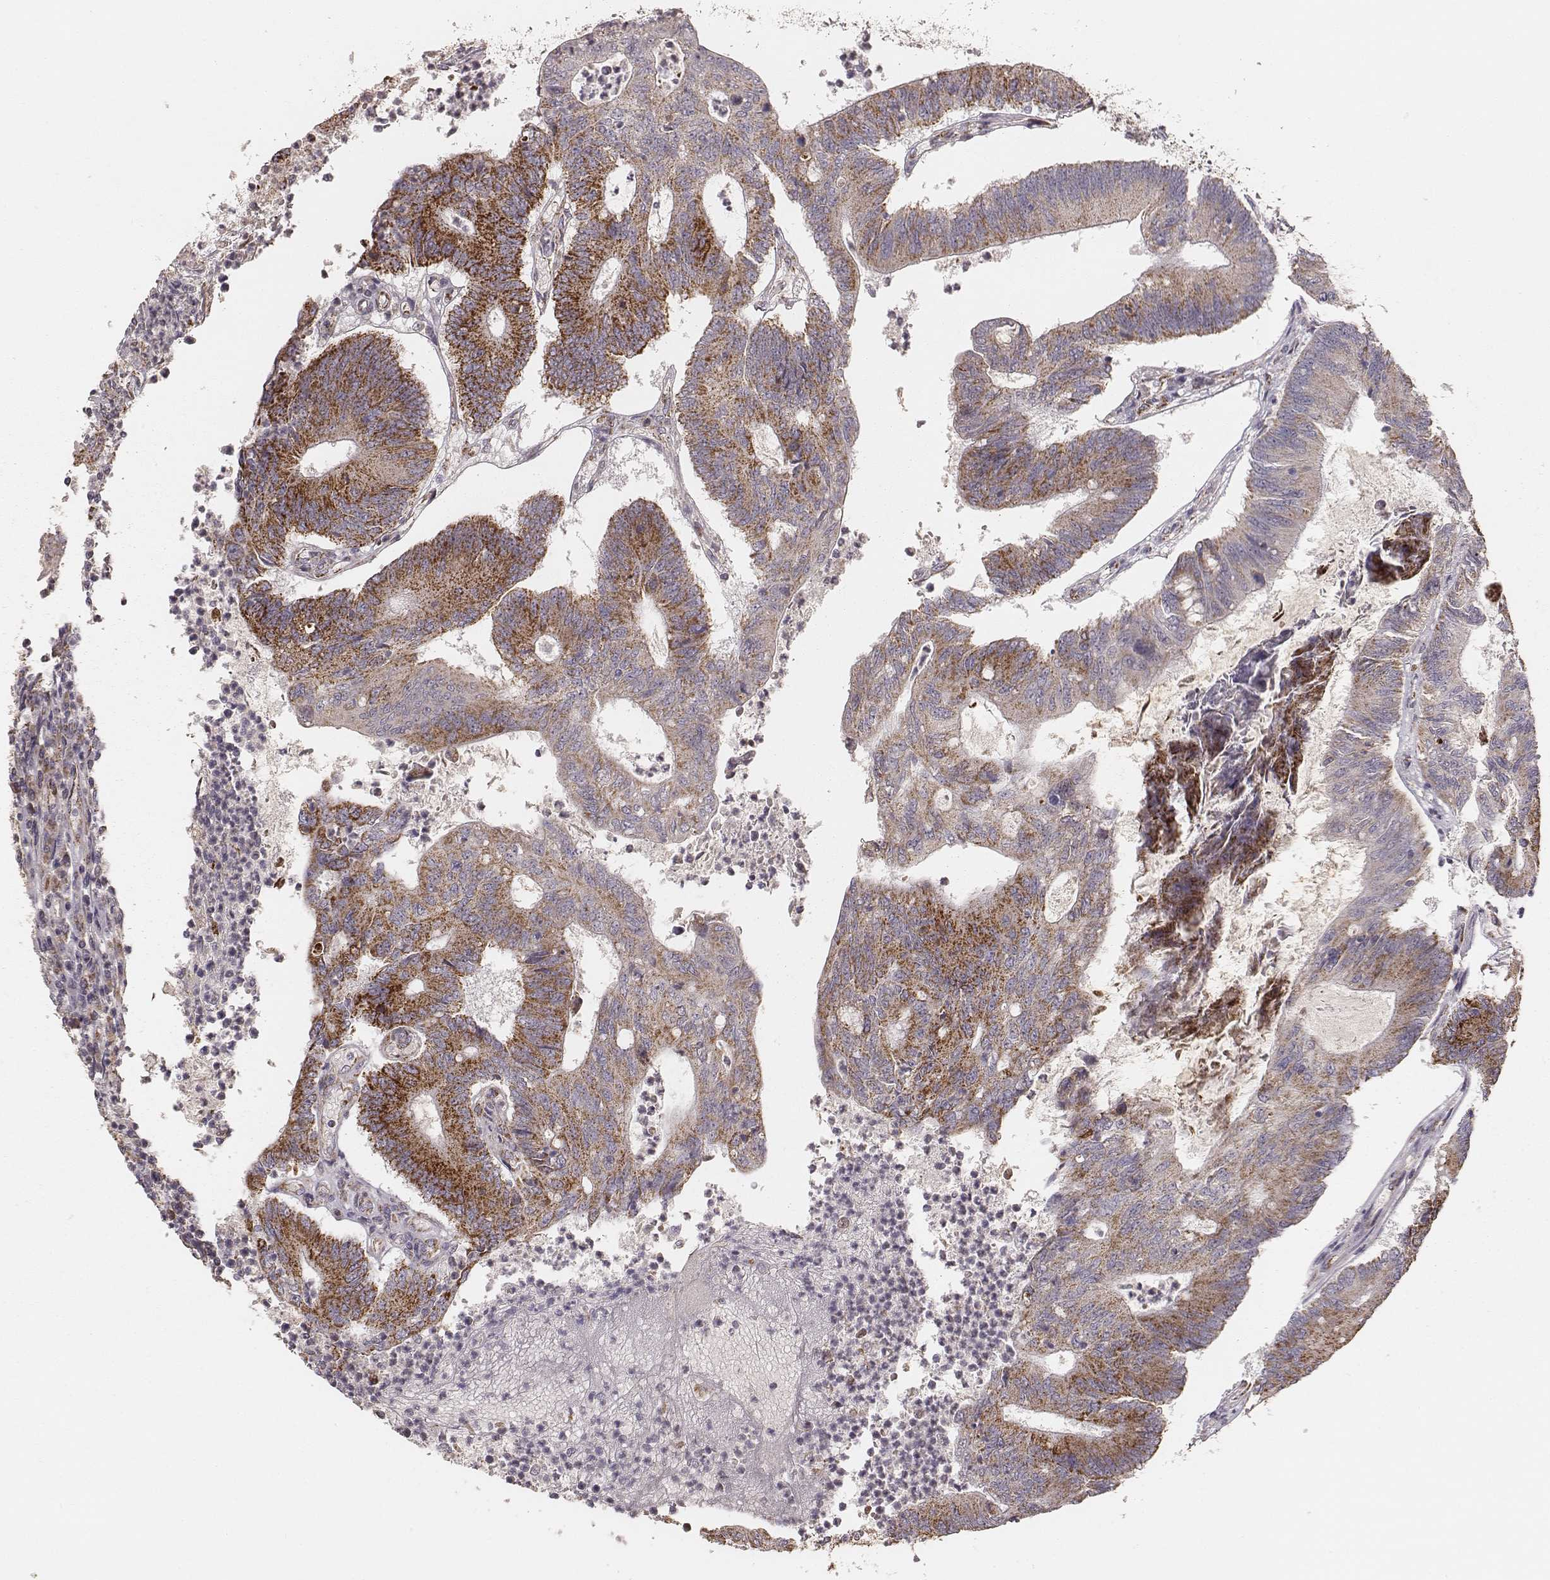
{"staining": {"intensity": "moderate", "quantity": ">75%", "location": "cytoplasmic/membranous"}, "tissue": "colorectal cancer", "cell_type": "Tumor cells", "image_type": "cancer", "snomed": [{"axis": "morphology", "description": "Adenocarcinoma, NOS"}, {"axis": "topography", "description": "Colon"}], "caption": "Brown immunohistochemical staining in colorectal adenocarcinoma reveals moderate cytoplasmic/membranous expression in approximately >75% of tumor cells.", "gene": "TUFM", "patient": {"sex": "female", "age": 70}}